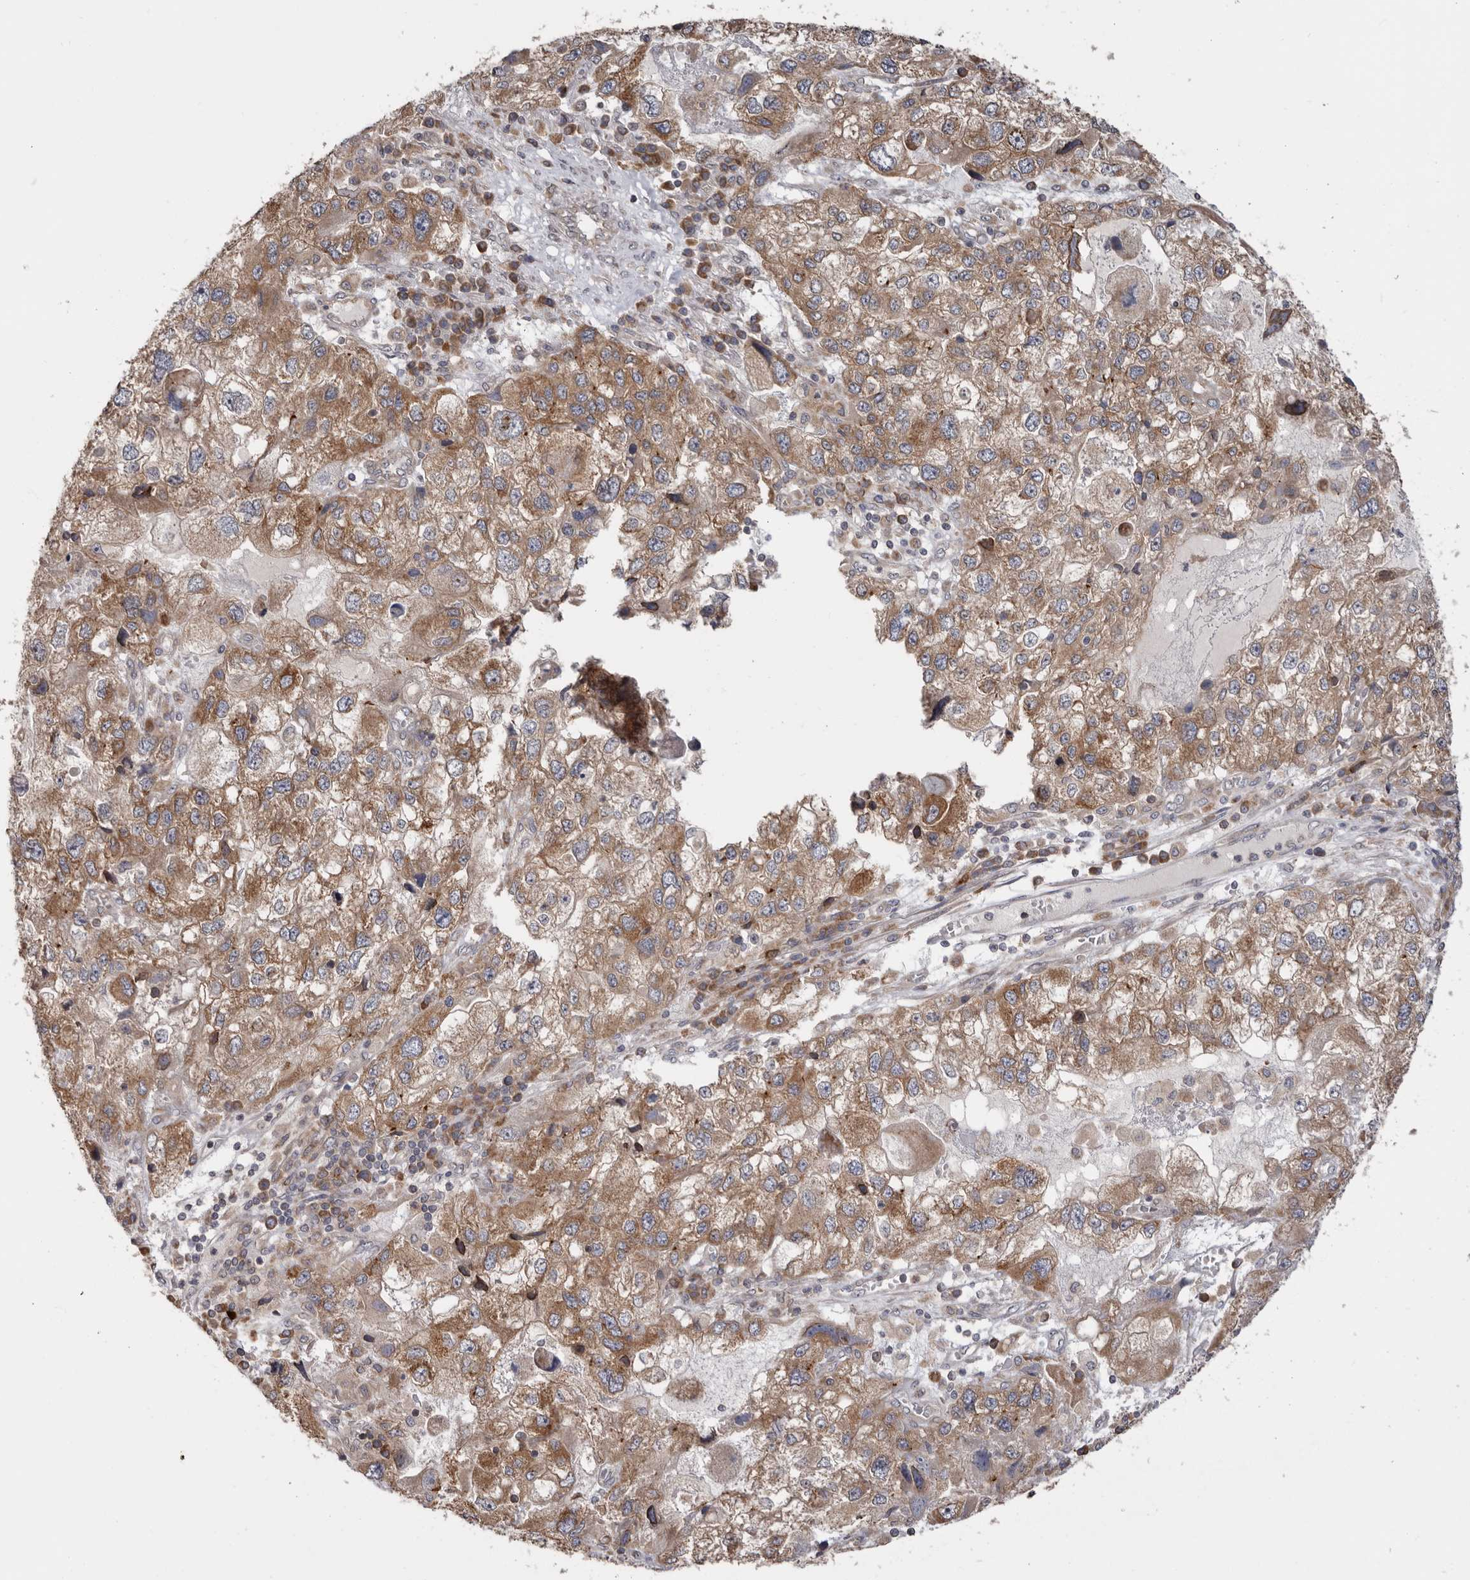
{"staining": {"intensity": "moderate", "quantity": ">75%", "location": "cytoplasmic/membranous"}, "tissue": "endometrial cancer", "cell_type": "Tumor cells", "image_type": "cancer", "snomed": [{"axis": "morphology", "description": "Adenocarcinoma, NOS"}, {"axis": "topography", "description": "Endometrium"}], "caption": "A high-resolution image shows IHC staining of endometrial adenocarcinoma, which demonstrates moderate cytoplasmic/membranous expression in about >75% of tumor cells. (brown staining indicates protein expression, while blue staining denotes nuclei).", "gene": "TMUB1", "patient": {"sex": "female", "age": 49}}